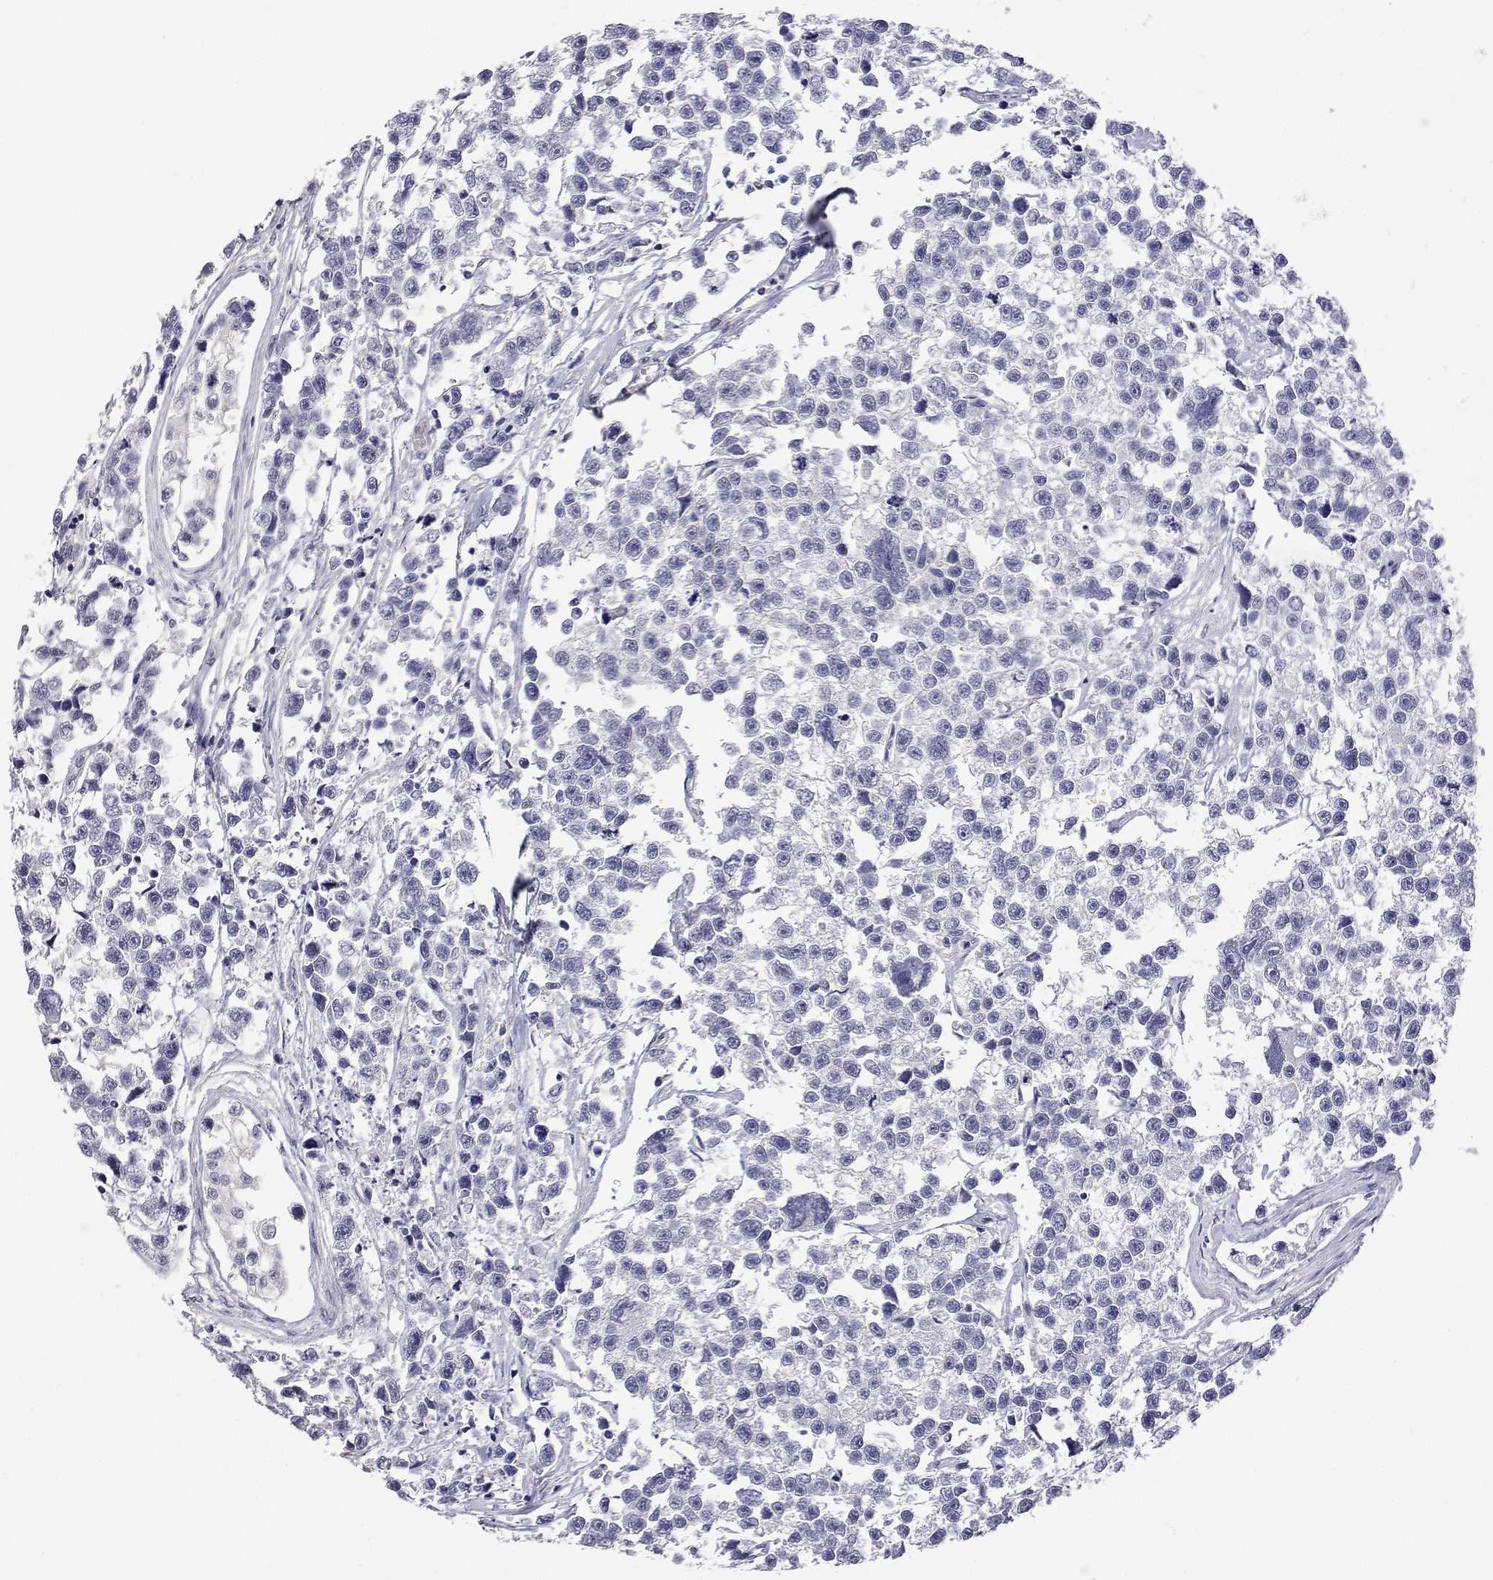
{"staining": {"intensity": "negative", "quantity": "none", "location": "none"}, "tissue": "testis cancer", "cell_type": "Tumor cells", "image_type": "cancer", "snomed": [{"axis": "morphology", "description": "Seminoma, NOS"}, {"axis": "topography", "description": "Testis"}], "caption": "Testis cancer (seminoma) stained for a protein using immunohistochemistry displays no expression tumor cells.", "gene": "PLCB1", "patient": {"sex": "male", "age": 26}}